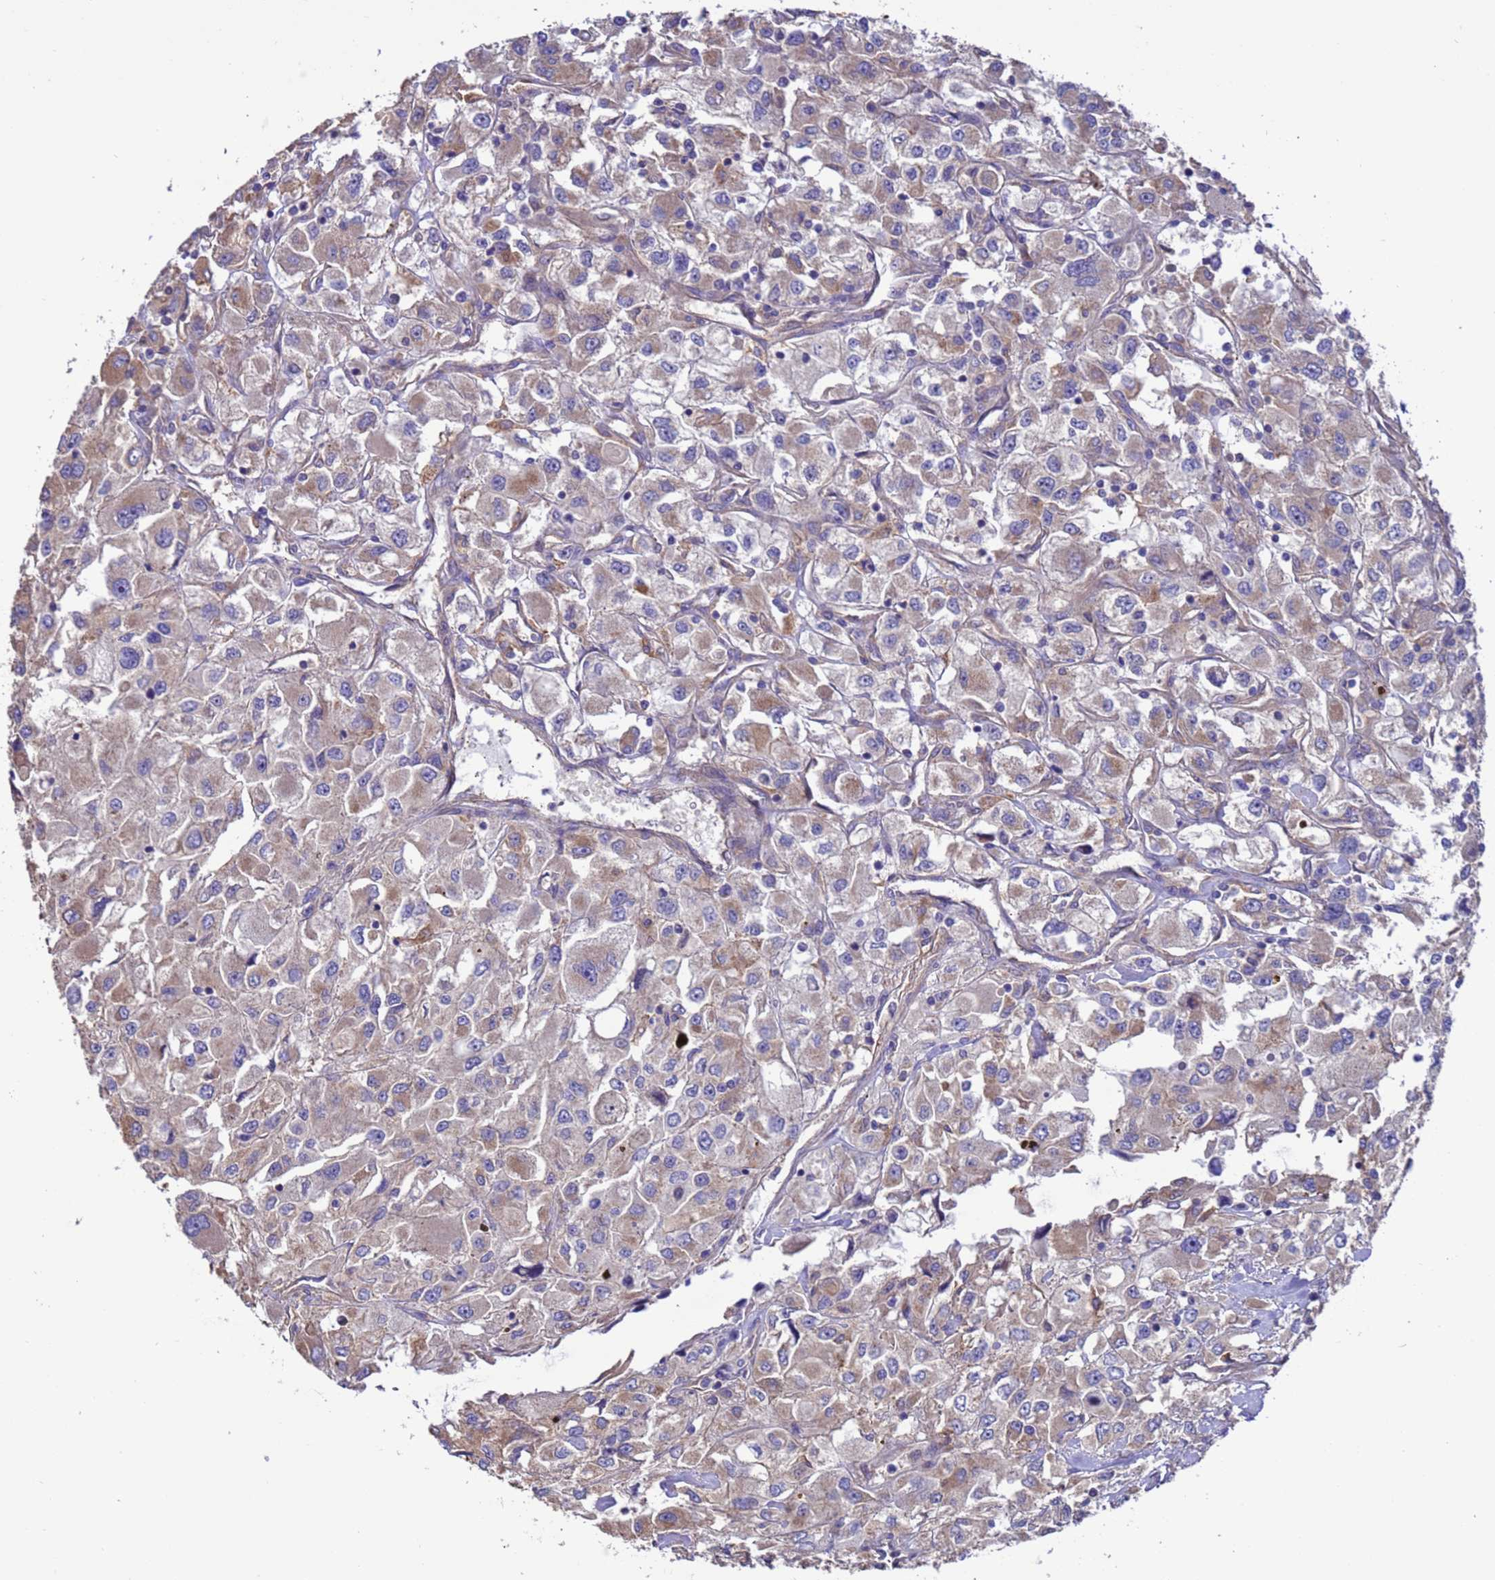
{"staining": {"intensity": "weak", "quantity": "25%-75%", "location": "cytoplasmic/membranous"}, "tissue": "renal cancer", "cell_type": "Tumor cells", "image_type": "cancer", "snomed": [{"axis": "morphology", "description": "Adenocarcinoma, NOS"}, {"axis": "topography", "description": "Kidney"}], "caption": "High-power microscopy captured an immunohistochemistry image of renal cancer (adenocarcinoma), revealing weak cytoplasmic/membranous staining in about 25%-75% of tumor cells.", "gene": "ARHGAP12", "patient": {"sex": "female", "age": 52}}